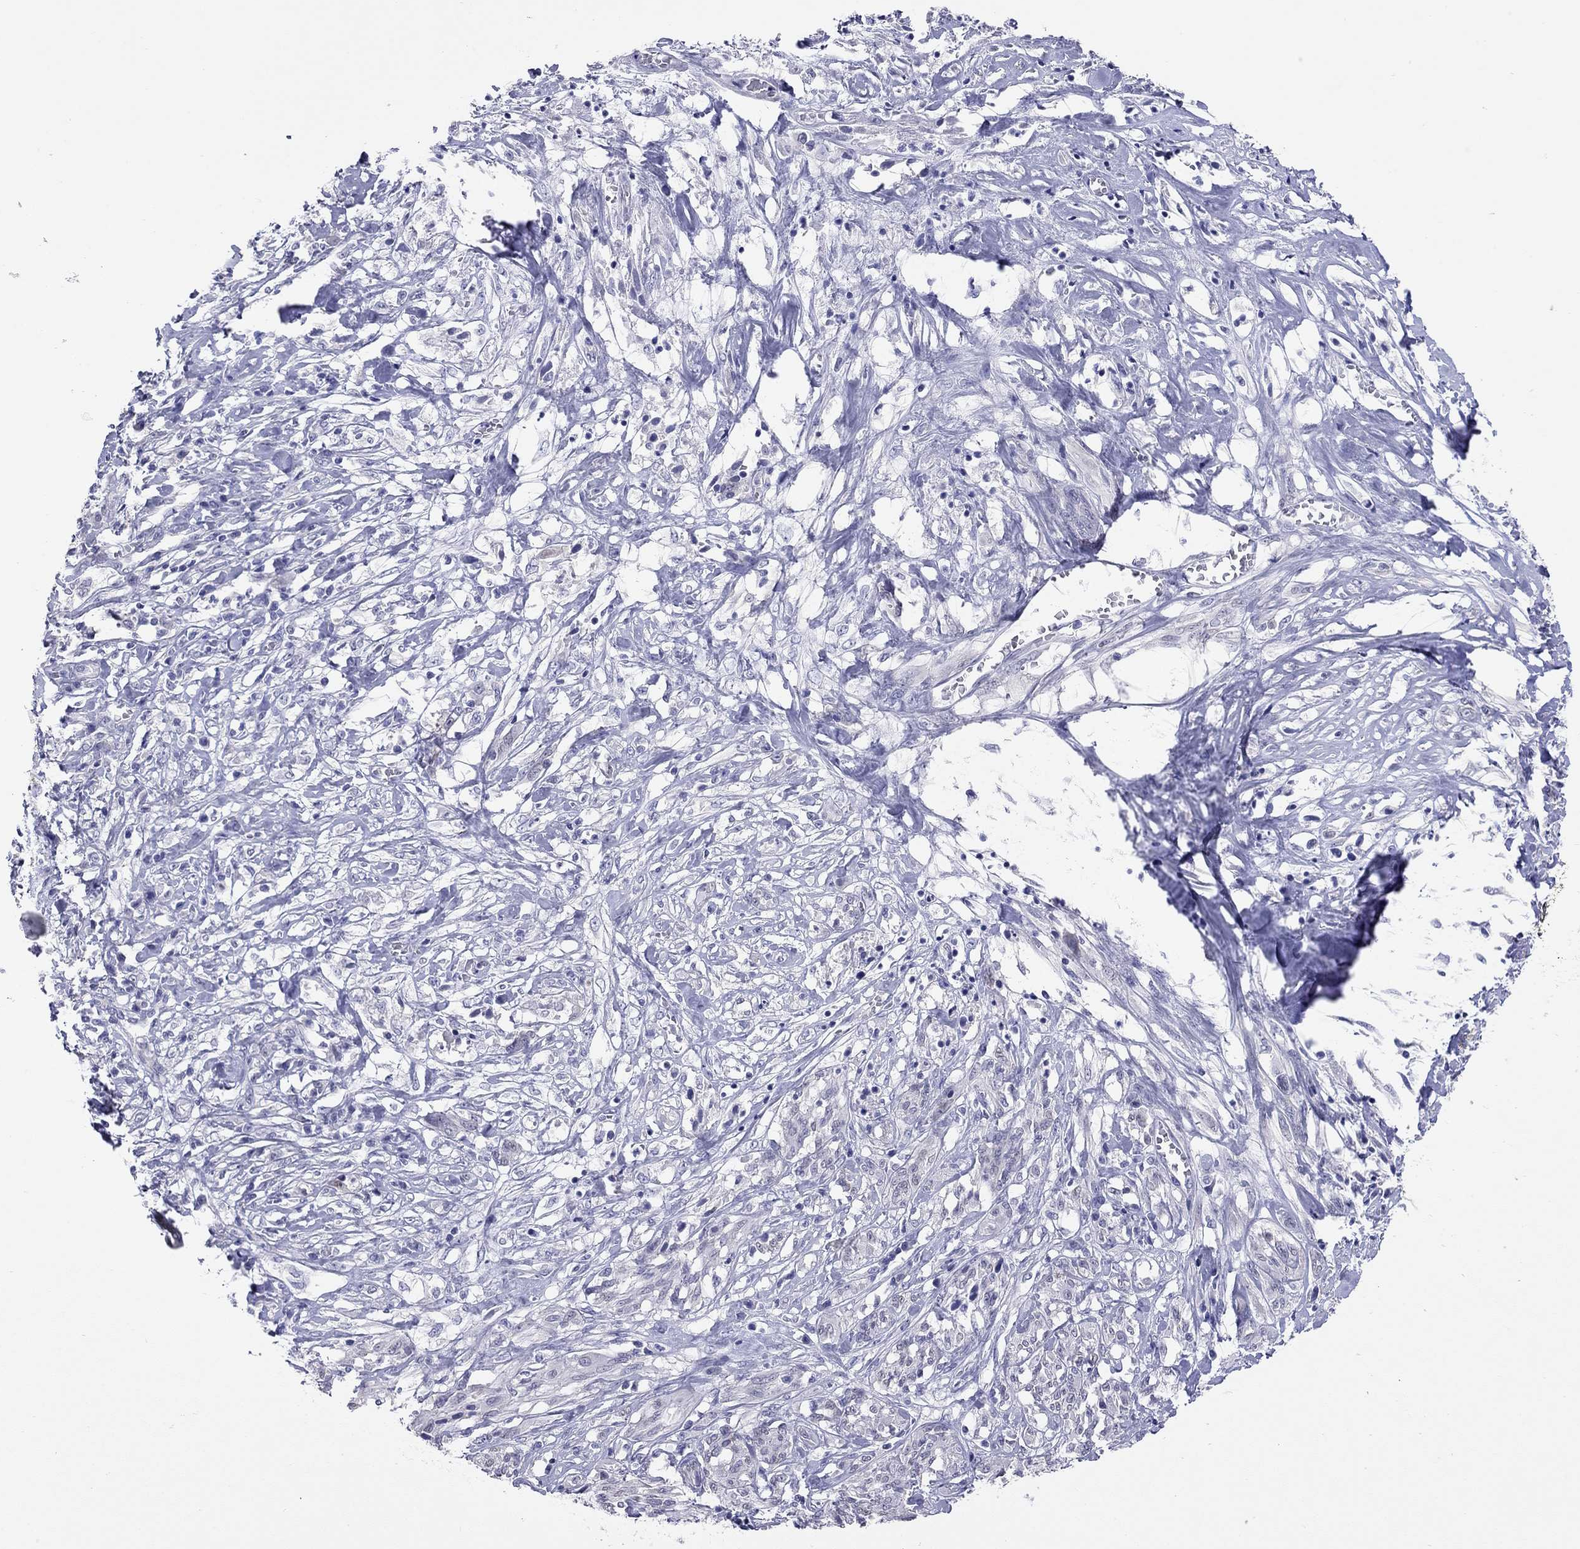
{"staining": {"intensity": "negative", "quantity": "none", "location": "none"}, "tissue": "melanoma", "cell_type": "Tumor cells", "image_type": "cancer", "snomed": [{"axis": "morphology", "description": "Malignant melanoma, NOS"}, {"axis": "topography", "description": "Skin"}], "caption": "This photomicrograph is of melanoma stained with immunohistochemistry to label a protein in brown with the nuclei are counter-stained blue. There is no positivity in tumor cells. The staining was performed using DAB to visualize the protein expression in brown, while the nuclei were stained in blue with hematoxylin (Magnification: 20x).", "gene": "ARMC12", "patient": {"sex": "female", "age": 91}}